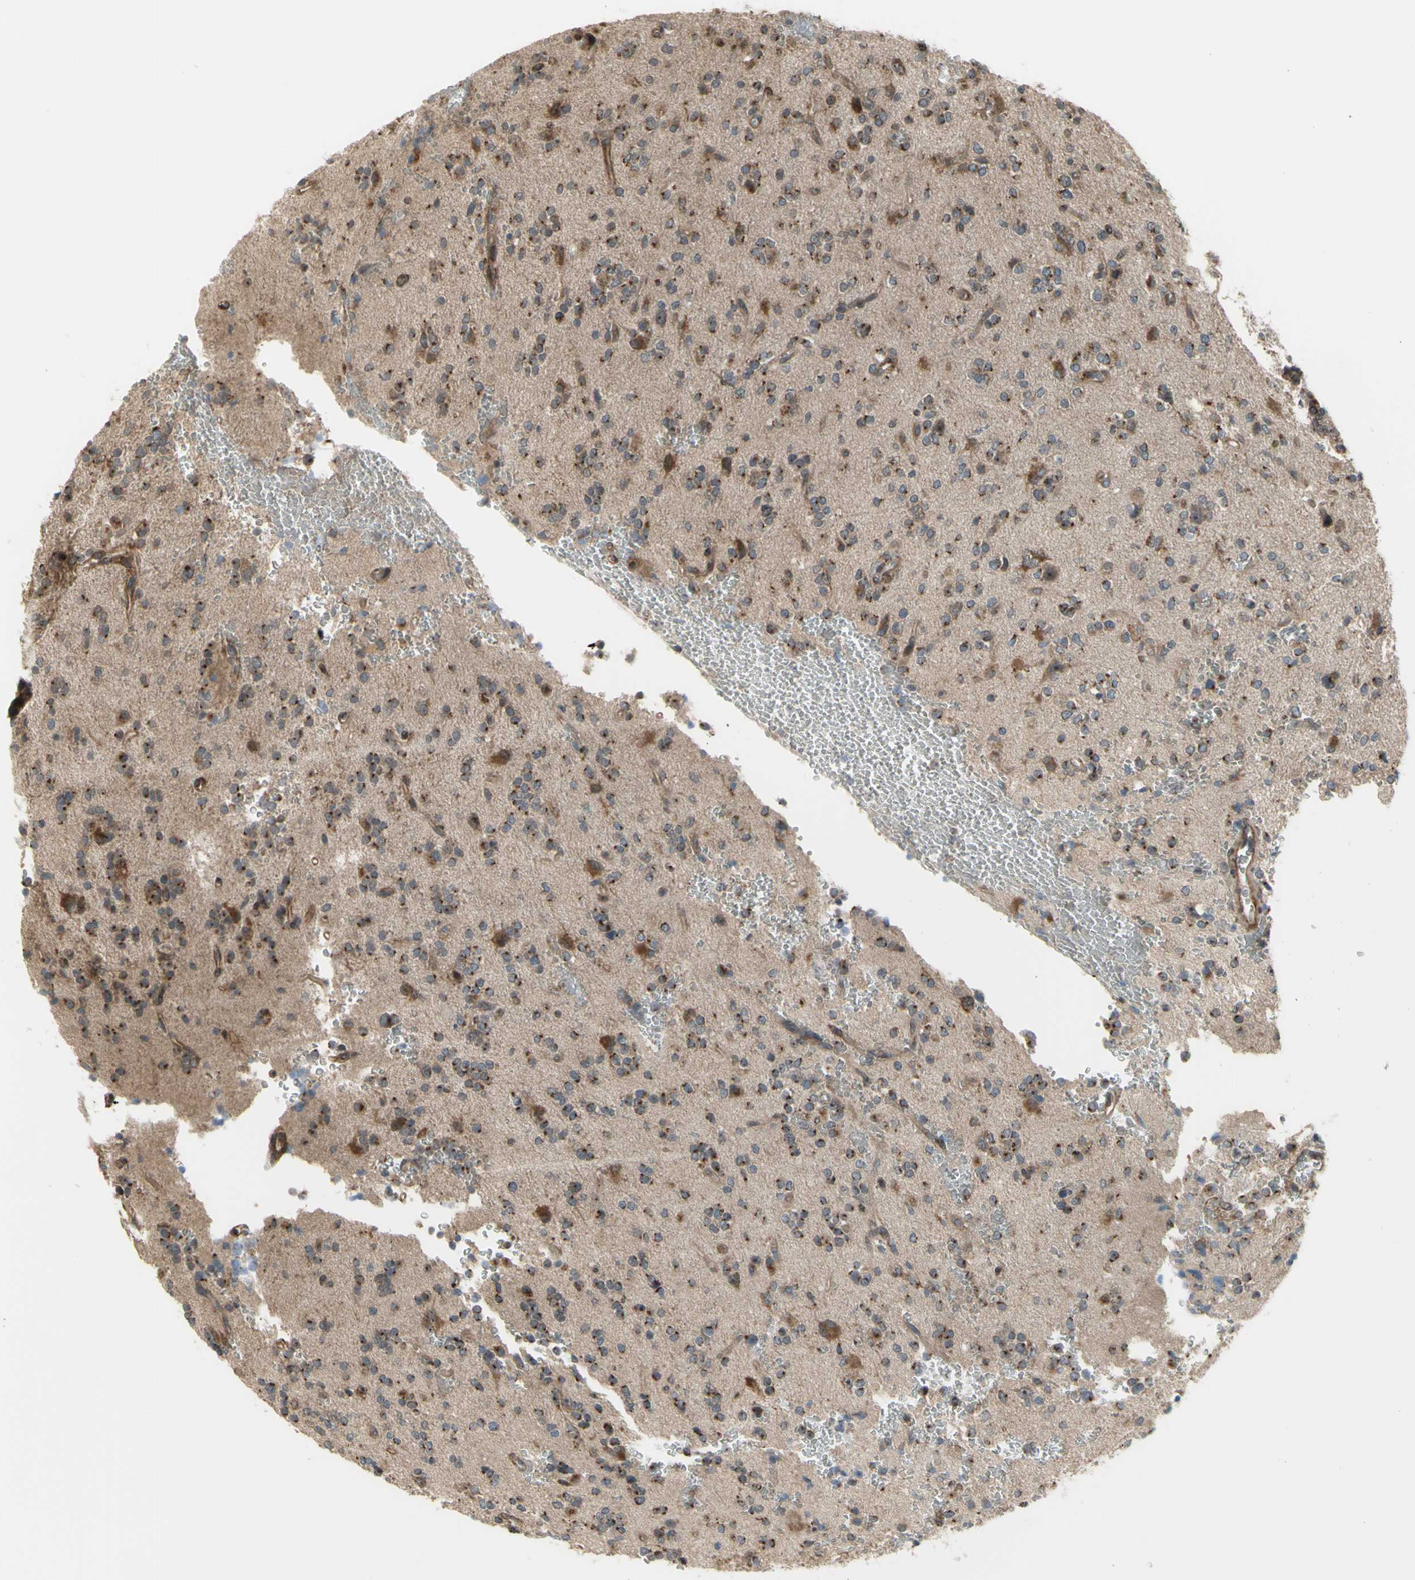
{"staining": {"intensity": "strong", "quantity": ">75%", "location": "cytoplasmic/membranous"}, "tissue": "glioma", "cell_type": "Tumor cells", "image_type": "cancer", "snomed": [{"axis": "morphology", "description": "Glioma, malignant, High grade"}, {"axis": "topography", "description": "Brain"}], "caption": "A brown stain highlights strong cytoplasmic/membranous staining of a protein in malignant glioma (high-grade) tumor cells.", "gene": "SLC39A9", "patient": {"sex": "male", "age": 47}}